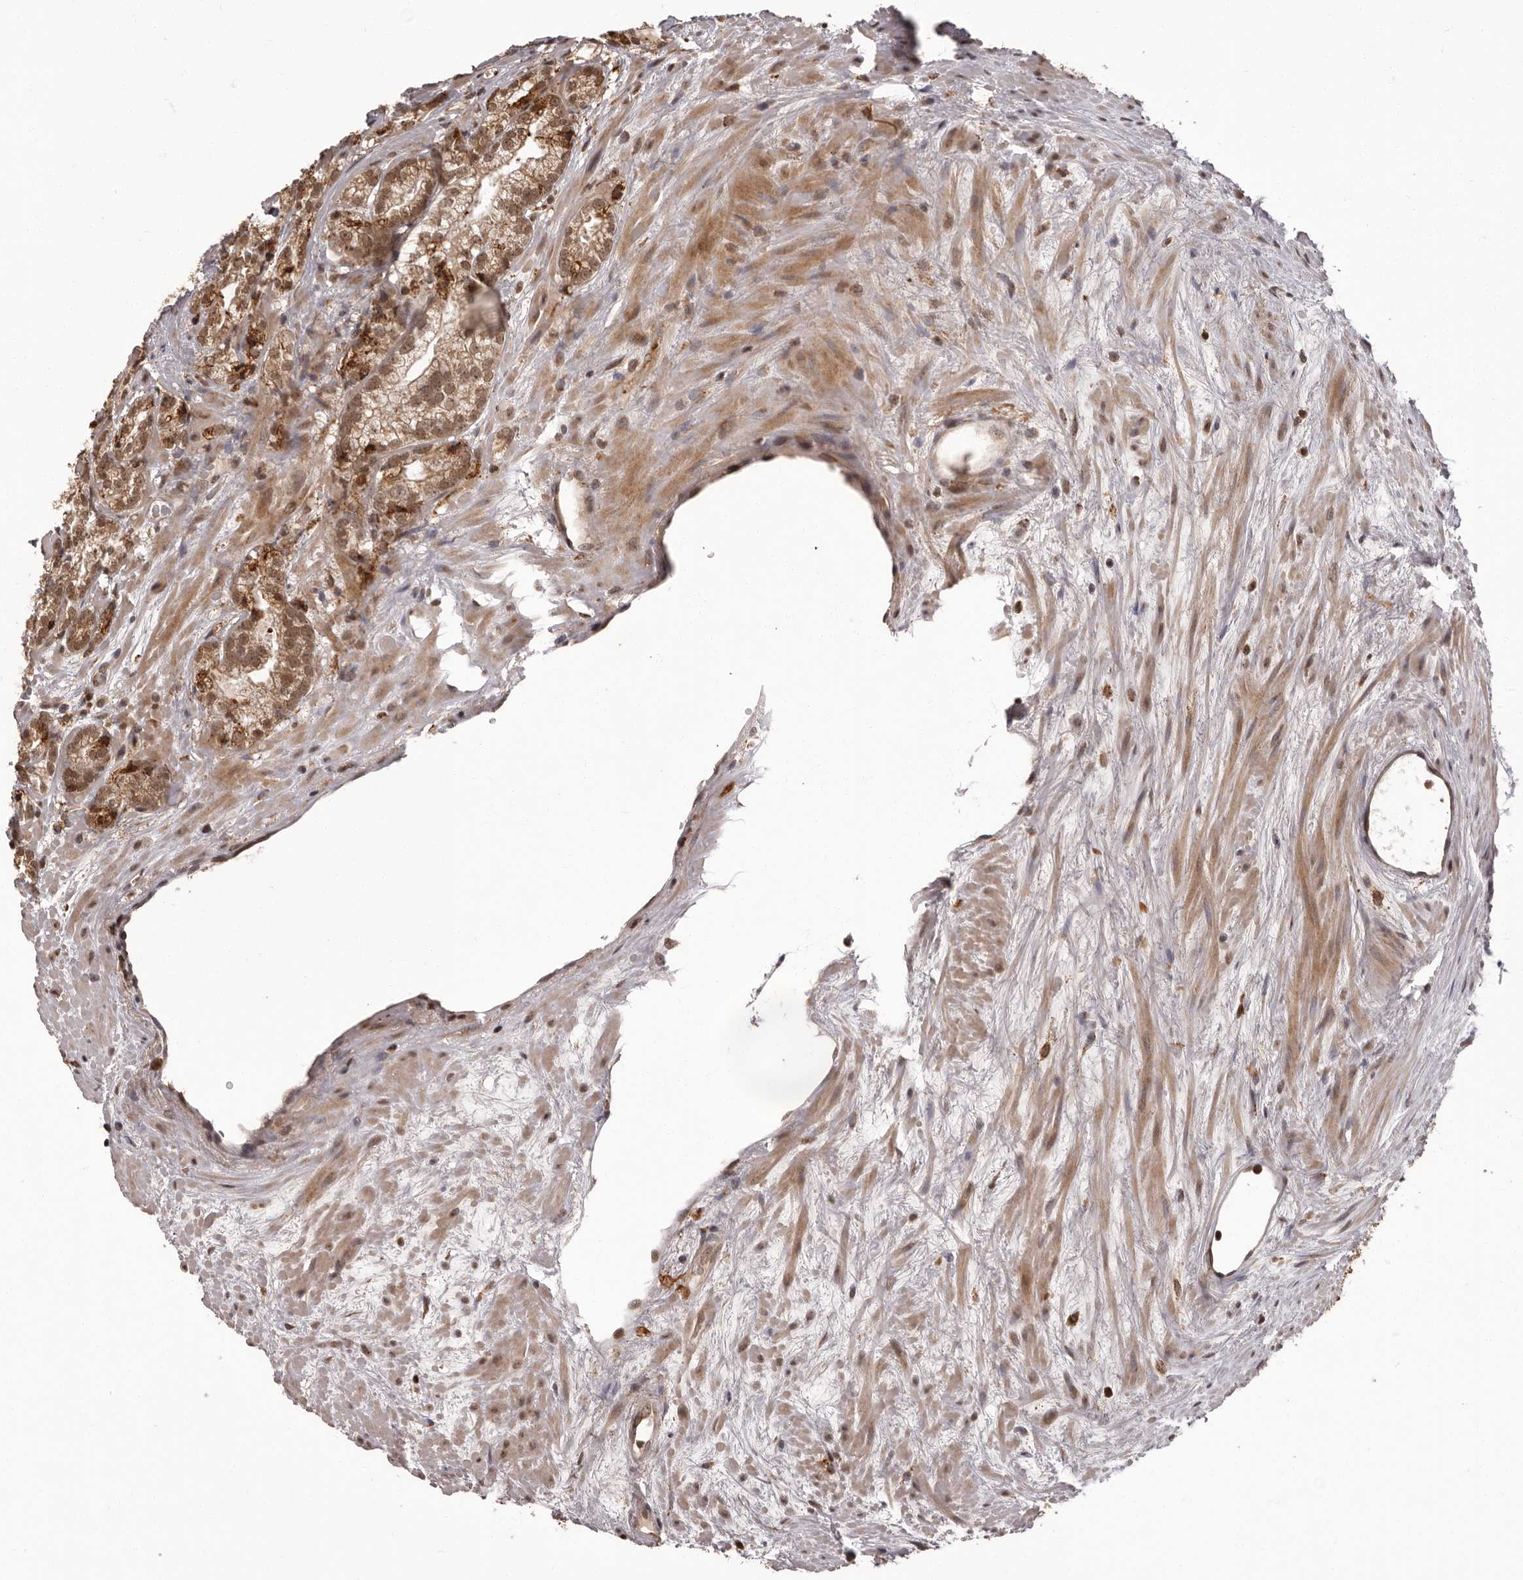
{"staining": {"intensity": "moderate", "quantity": ">75%", "location": "cytoplasmic/membranous,nuclear"}, "tissue": "prostate cancer", "cell_type": "Tumor cells", "image_type": "cancer", "snomed": [{"axis": "morphology", "description": "Normal morphology"}, {"axis": "morphology", "description": "Adenocarcinoma, Low grade"}, {"axis": "topography", "description": "Prostate"}], "caption": "DAB (3,3'-diaminobenzidine) immunohistochemical staining of human prostate cancer (adenocarcinoma (low-grade)) demonstrates moderate cytoplasmic/membranous and nuclear protein expression in approximately >75% of tumor cells.", "gene": "IL32", "patient": {"sex": "male", "age": 72}}